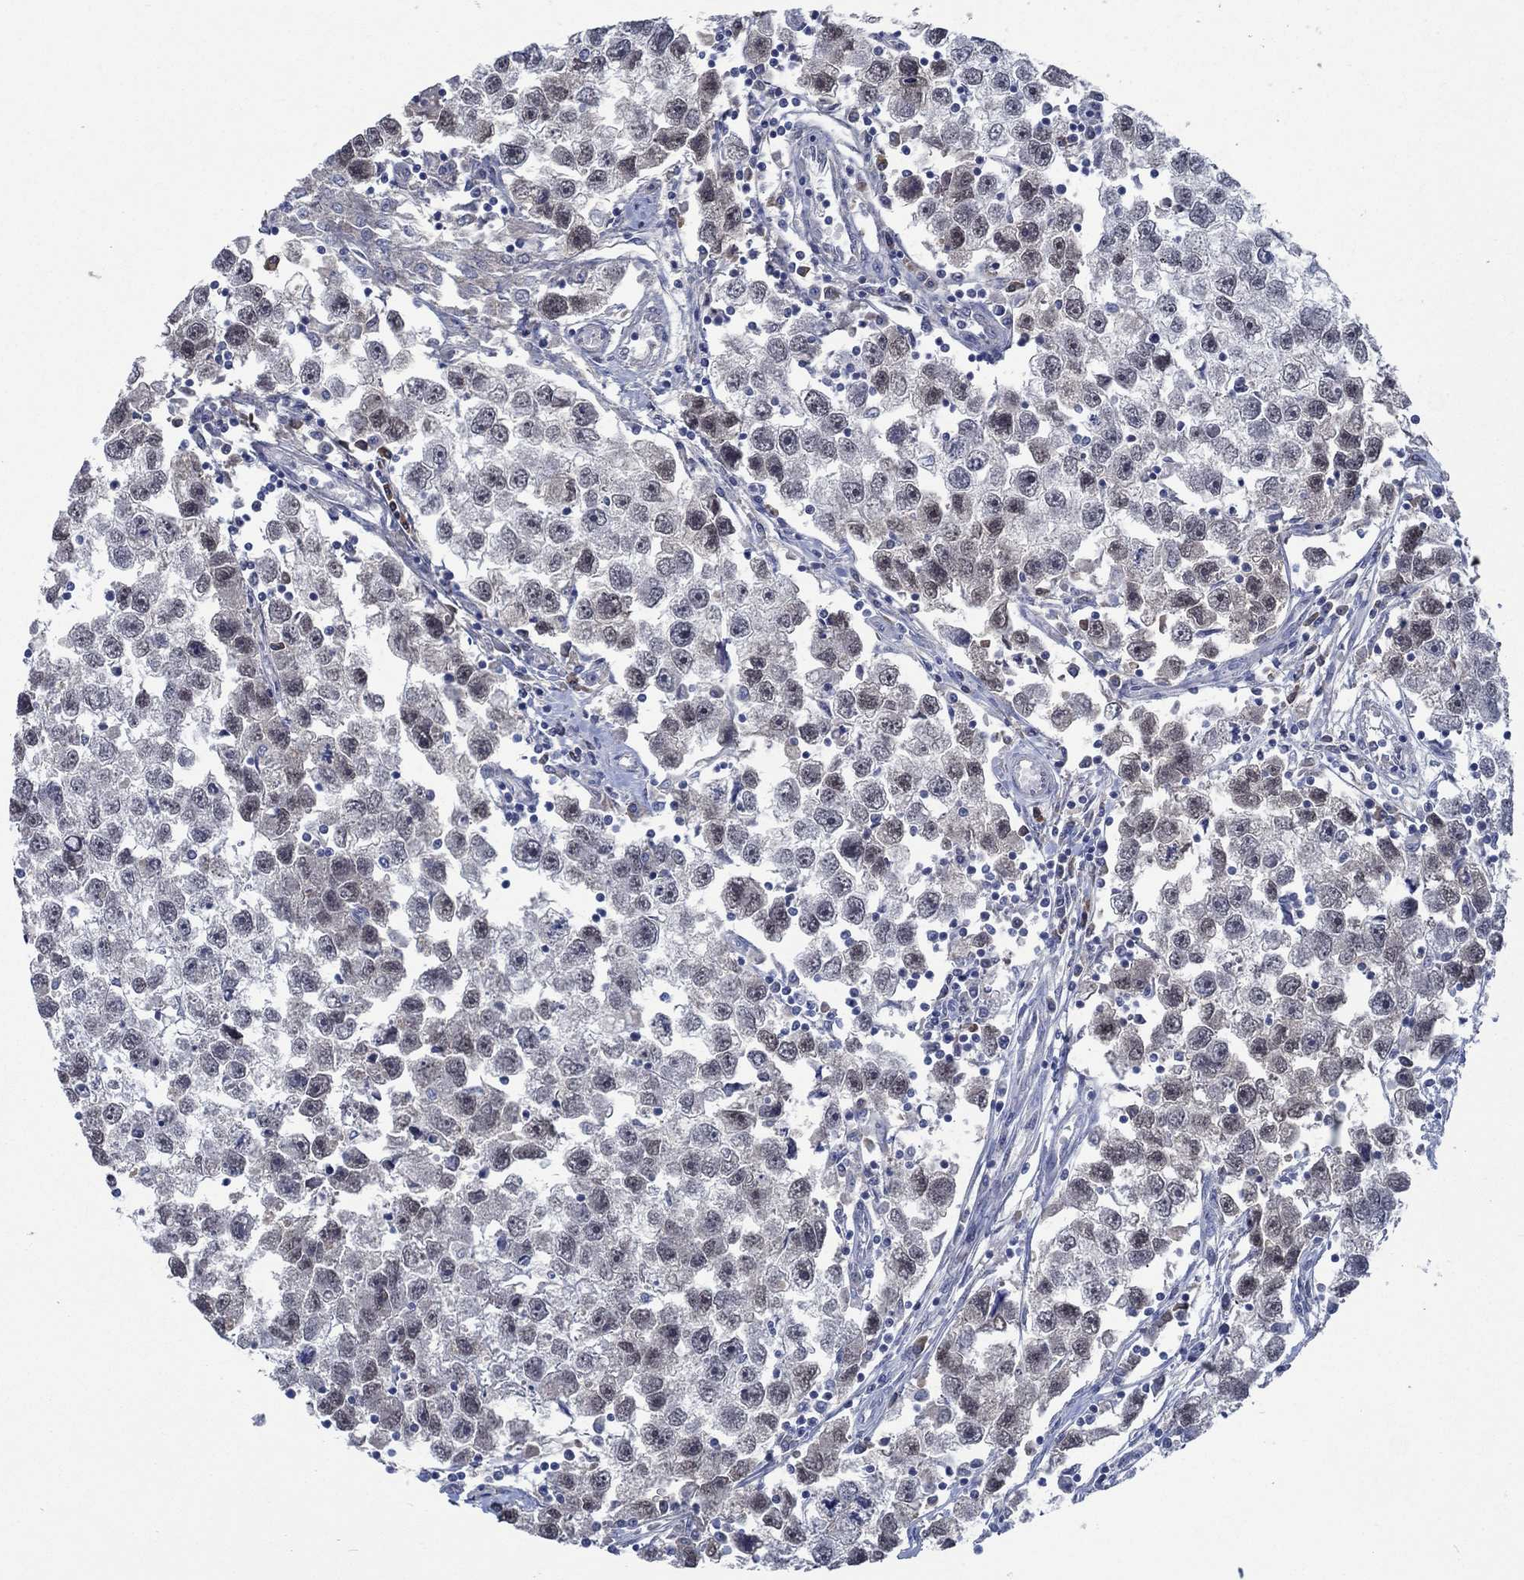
{"staining": {"intensity": "negative", "quantity": "none", "location": "none"}, "tissue": "testis cancer", "cell_type": "Tumor cells", "image_type": "cancer", "snomed": [{"axis": "morphology", "description": "Seminoma, NOS"}, {"axis": "topography", "description": "Testis"}], "caption": "Tumor cells show no significant staining in testis cancer.", "gene": "OBSCN", "patient": {"sex": "male", "age": 30}}